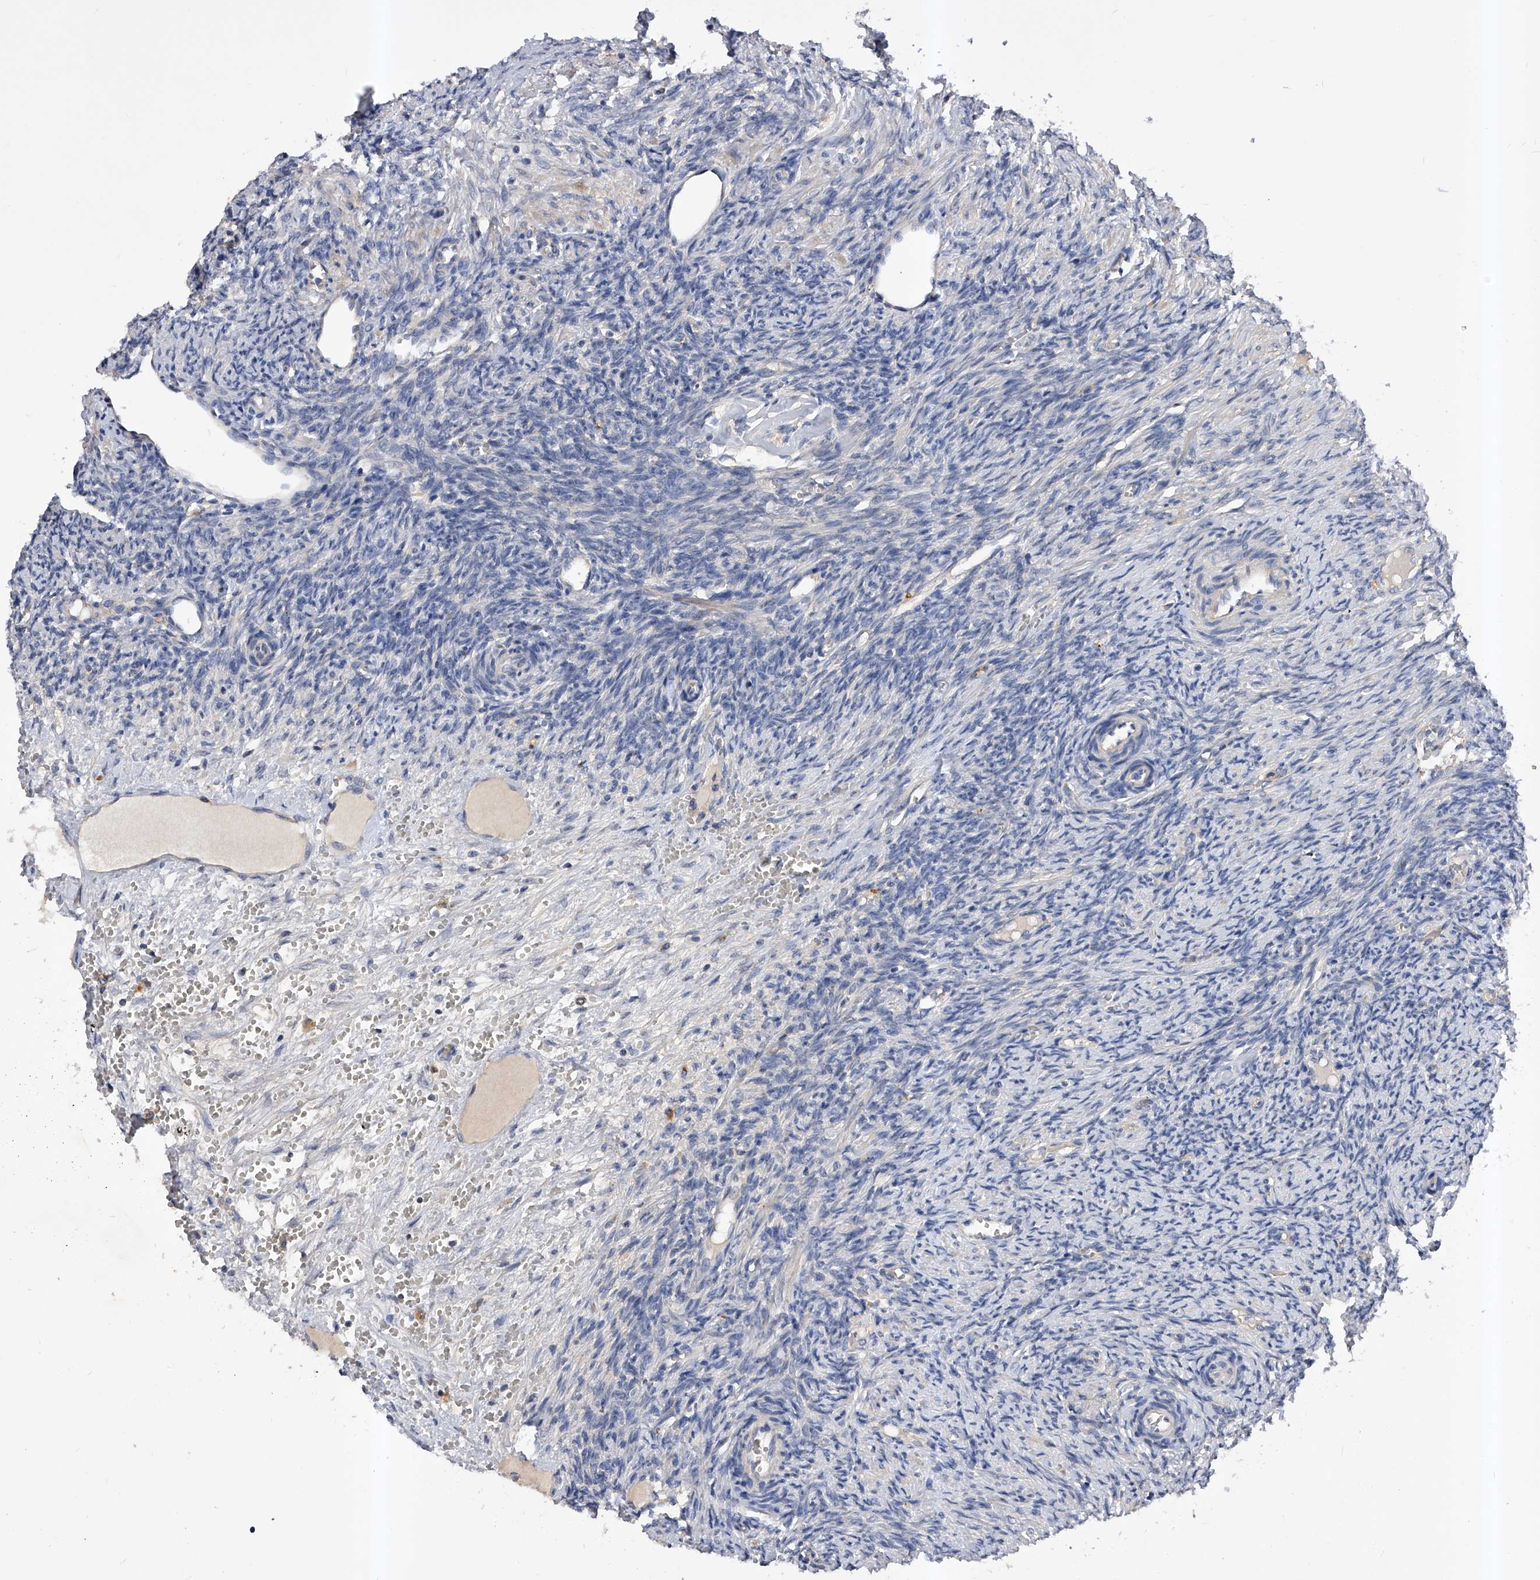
{"staining": {"intensity": "moderate", "quantity": ">75%", "location": "cytoplasmic/membranous"}, "tissue": "ovary", "cell_type": "Follicle cells", "image_type": "normal", "snomed": [{"axis": "morphology", "description": "Normal tissue, NOS"}, {"axis": "topography", "description": "Ovary"}], "caption": "Protein expression analysis of benign human ovary reveals moderate cytoplasmic/membranous positivity in approximately >75% of follicle cells. (DAB IHC, brown staining for protein, blue staining for nuclei).", "gene": "ARL4C", "patient": {"sex": "female", "age": 41}}